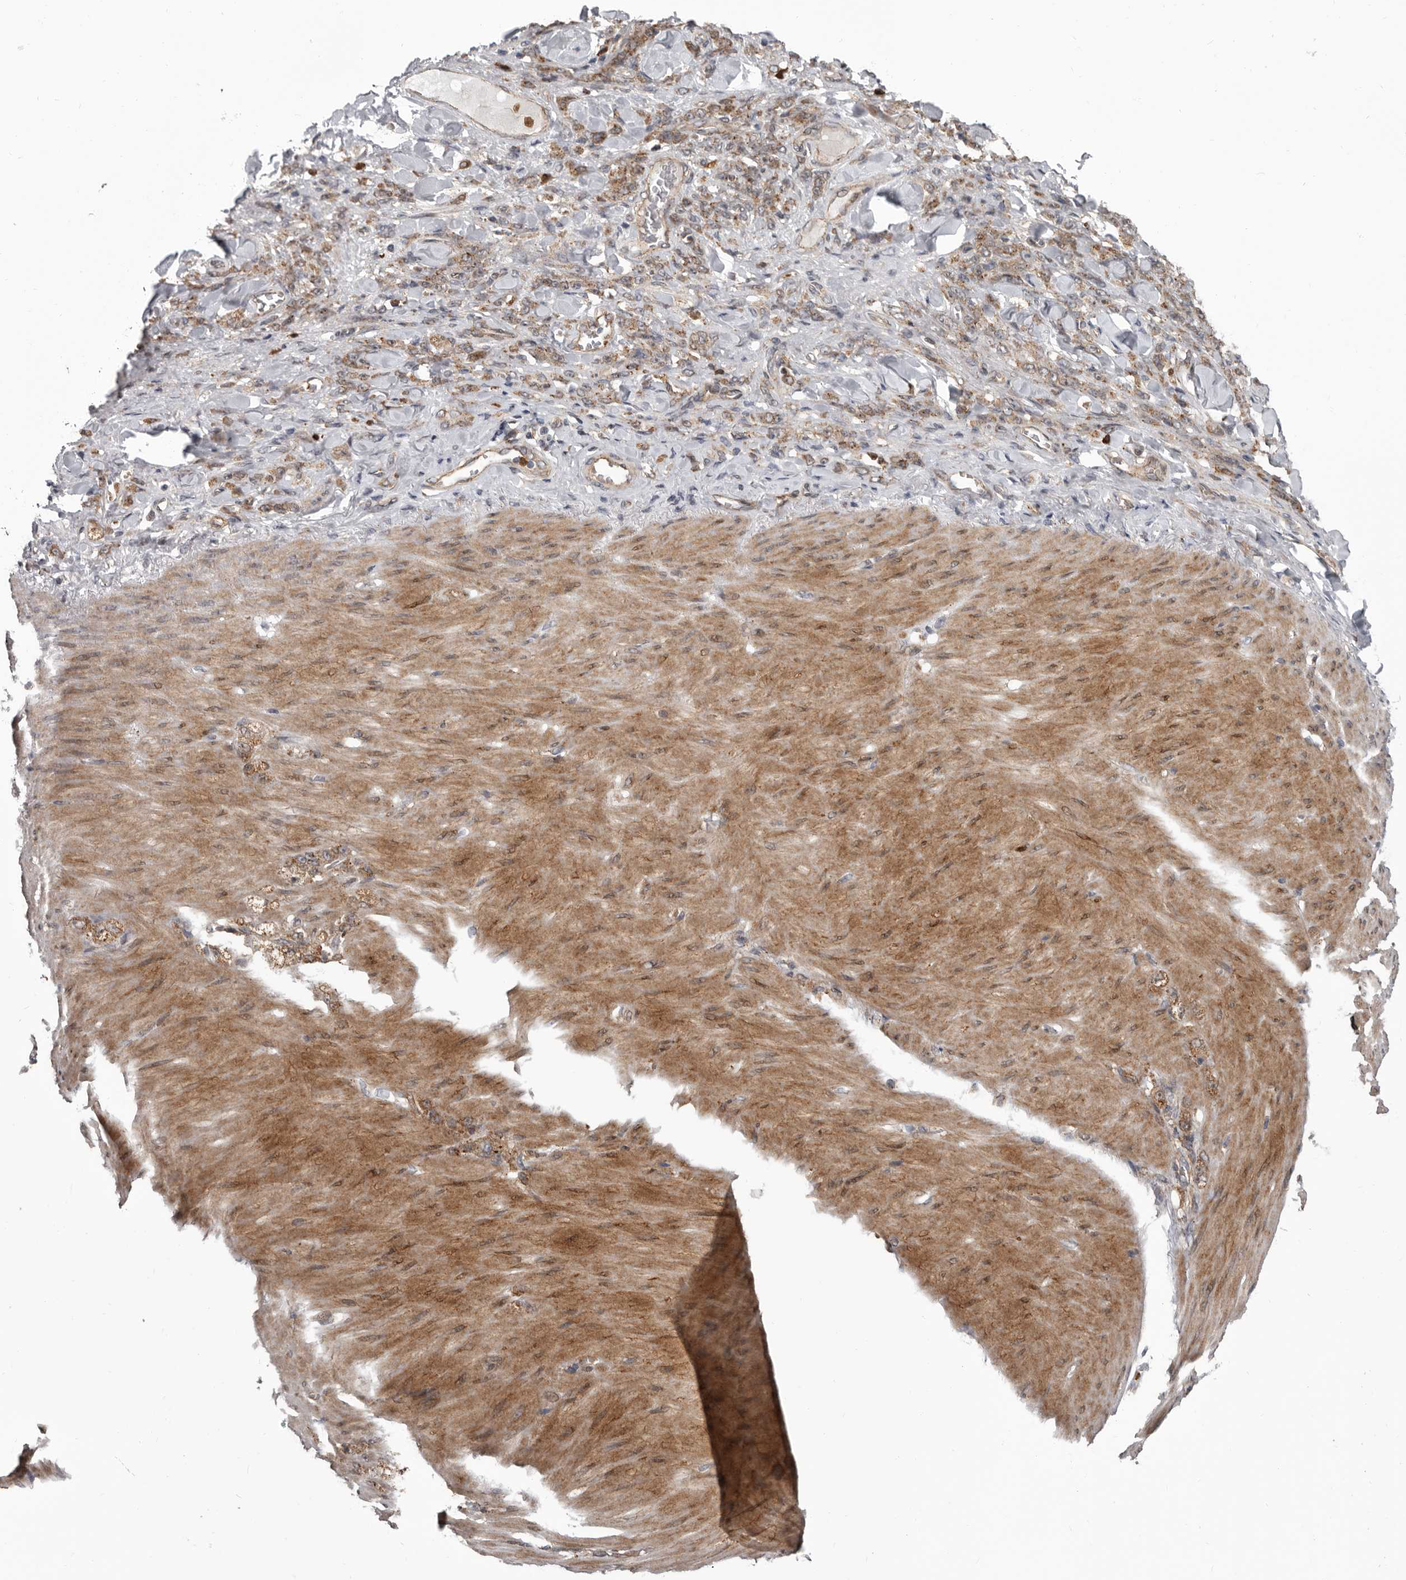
{"staining": {"intensity": "moderate", "quantity": ">75%", "location": "cytoplasmic/membranous"}, "tissue": "stomach cancer", "cell_type": "Tumor cells", "image_type": "cancer", "snomed": [{"axis": "morphology", "description": "Normal tissue, NOS"}, {"axis": "morphology", "description": "Adenocarcinoma, NOS"}, {"axis": "topography", "description": "Stomach"}], "caption": "IHC of stomach adenocarcinoma reveals medium levels of moderate cytoplasmic/membranous positivity in about >75% of tumor cells.", "gene": "FGFR4", "patient": {"sex": "male", "age": 82}}